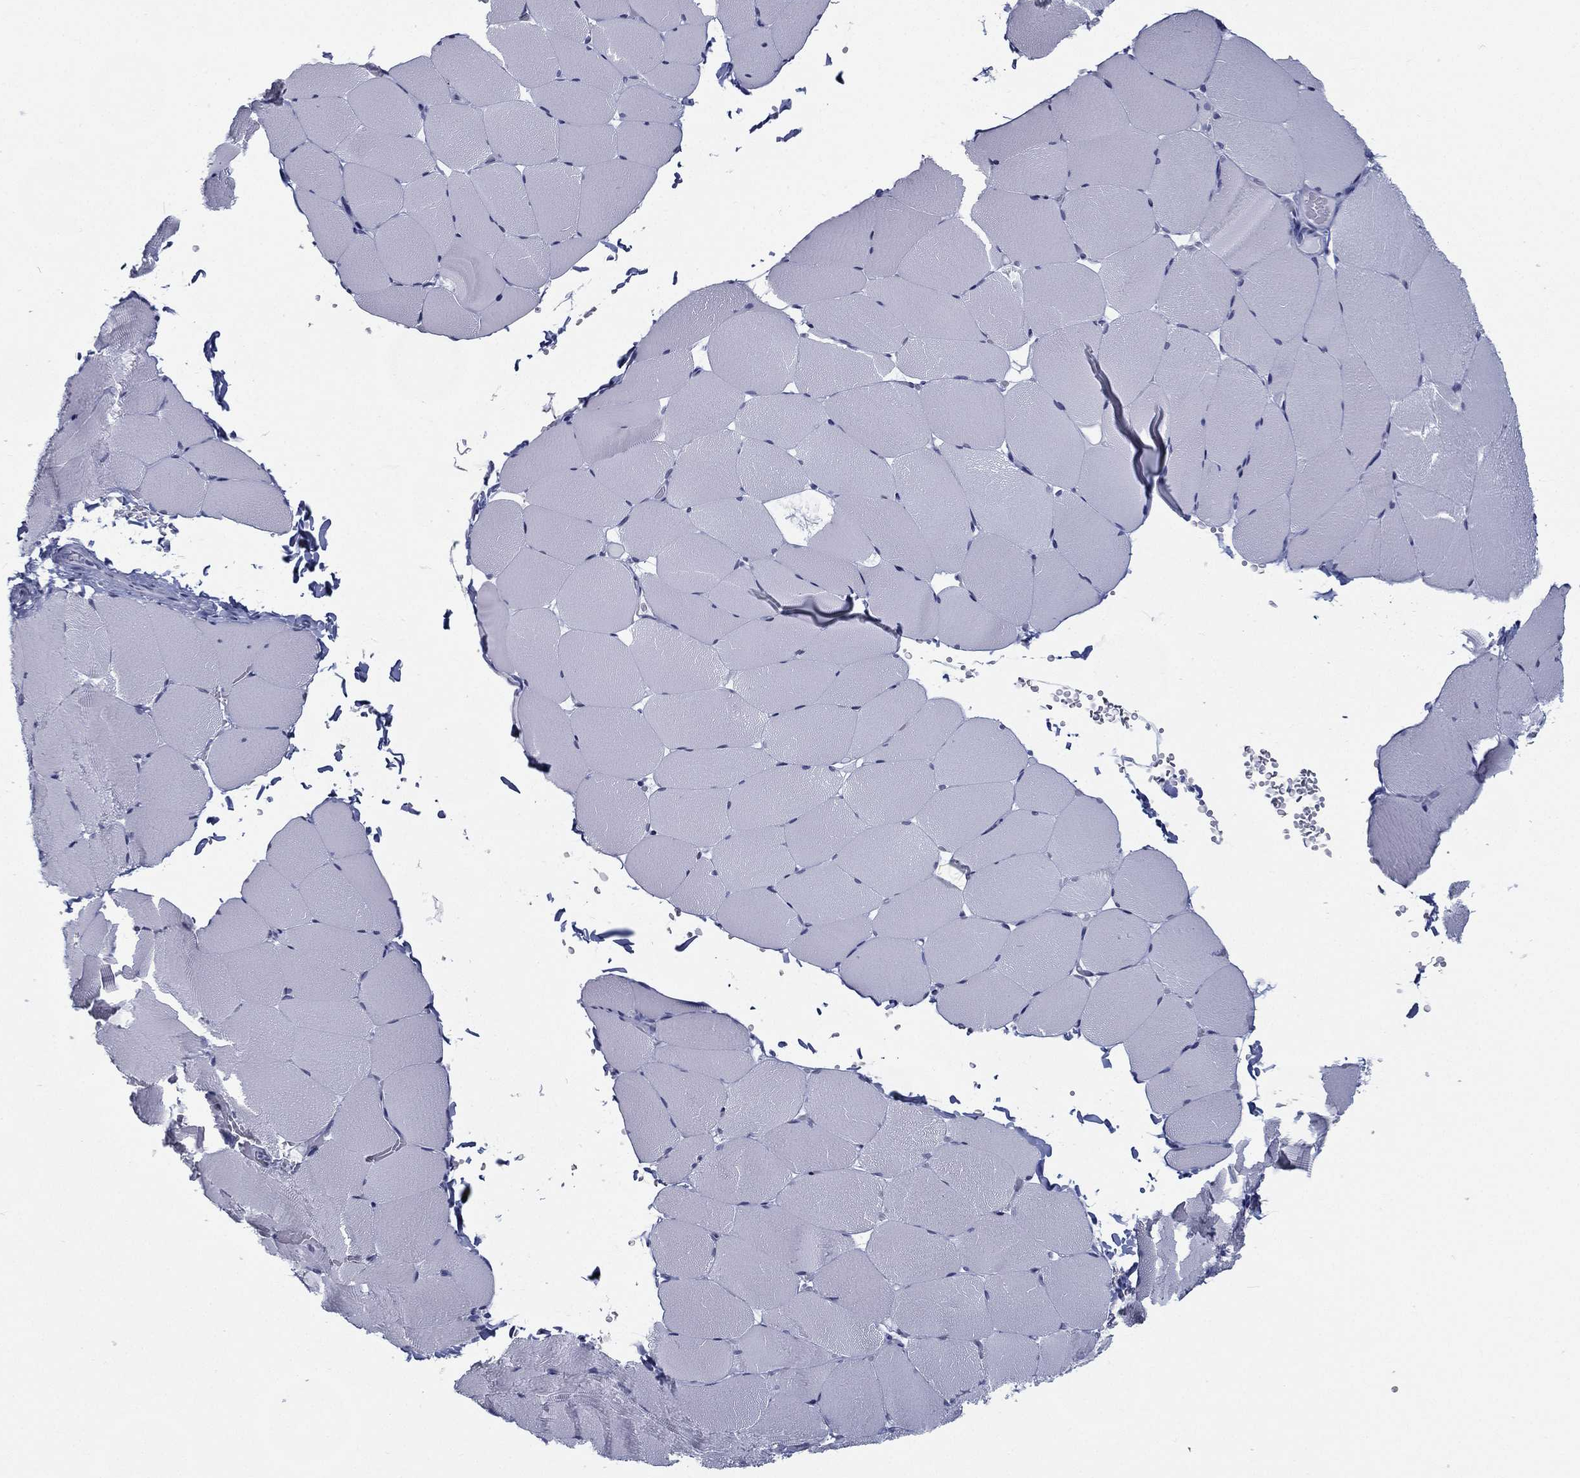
{"staining": {"intensity": "negative", "quantity": "none", "location": "none"}, "tissue": "skeletal muscle", "cell_type": "Myocytes", "image_type": "normal", "snomed": [{"axis": "morphology", "description": "Normal tissue, NOS"}, {"axis": "topography", "description": "Skeletal muscle"}], "caption": "The micrograph exhibits no staining of myocytes in unremarkable skeletal muscle.", "gene": "PYHIN1", "patient": {"sex": "female", "age": 37}}